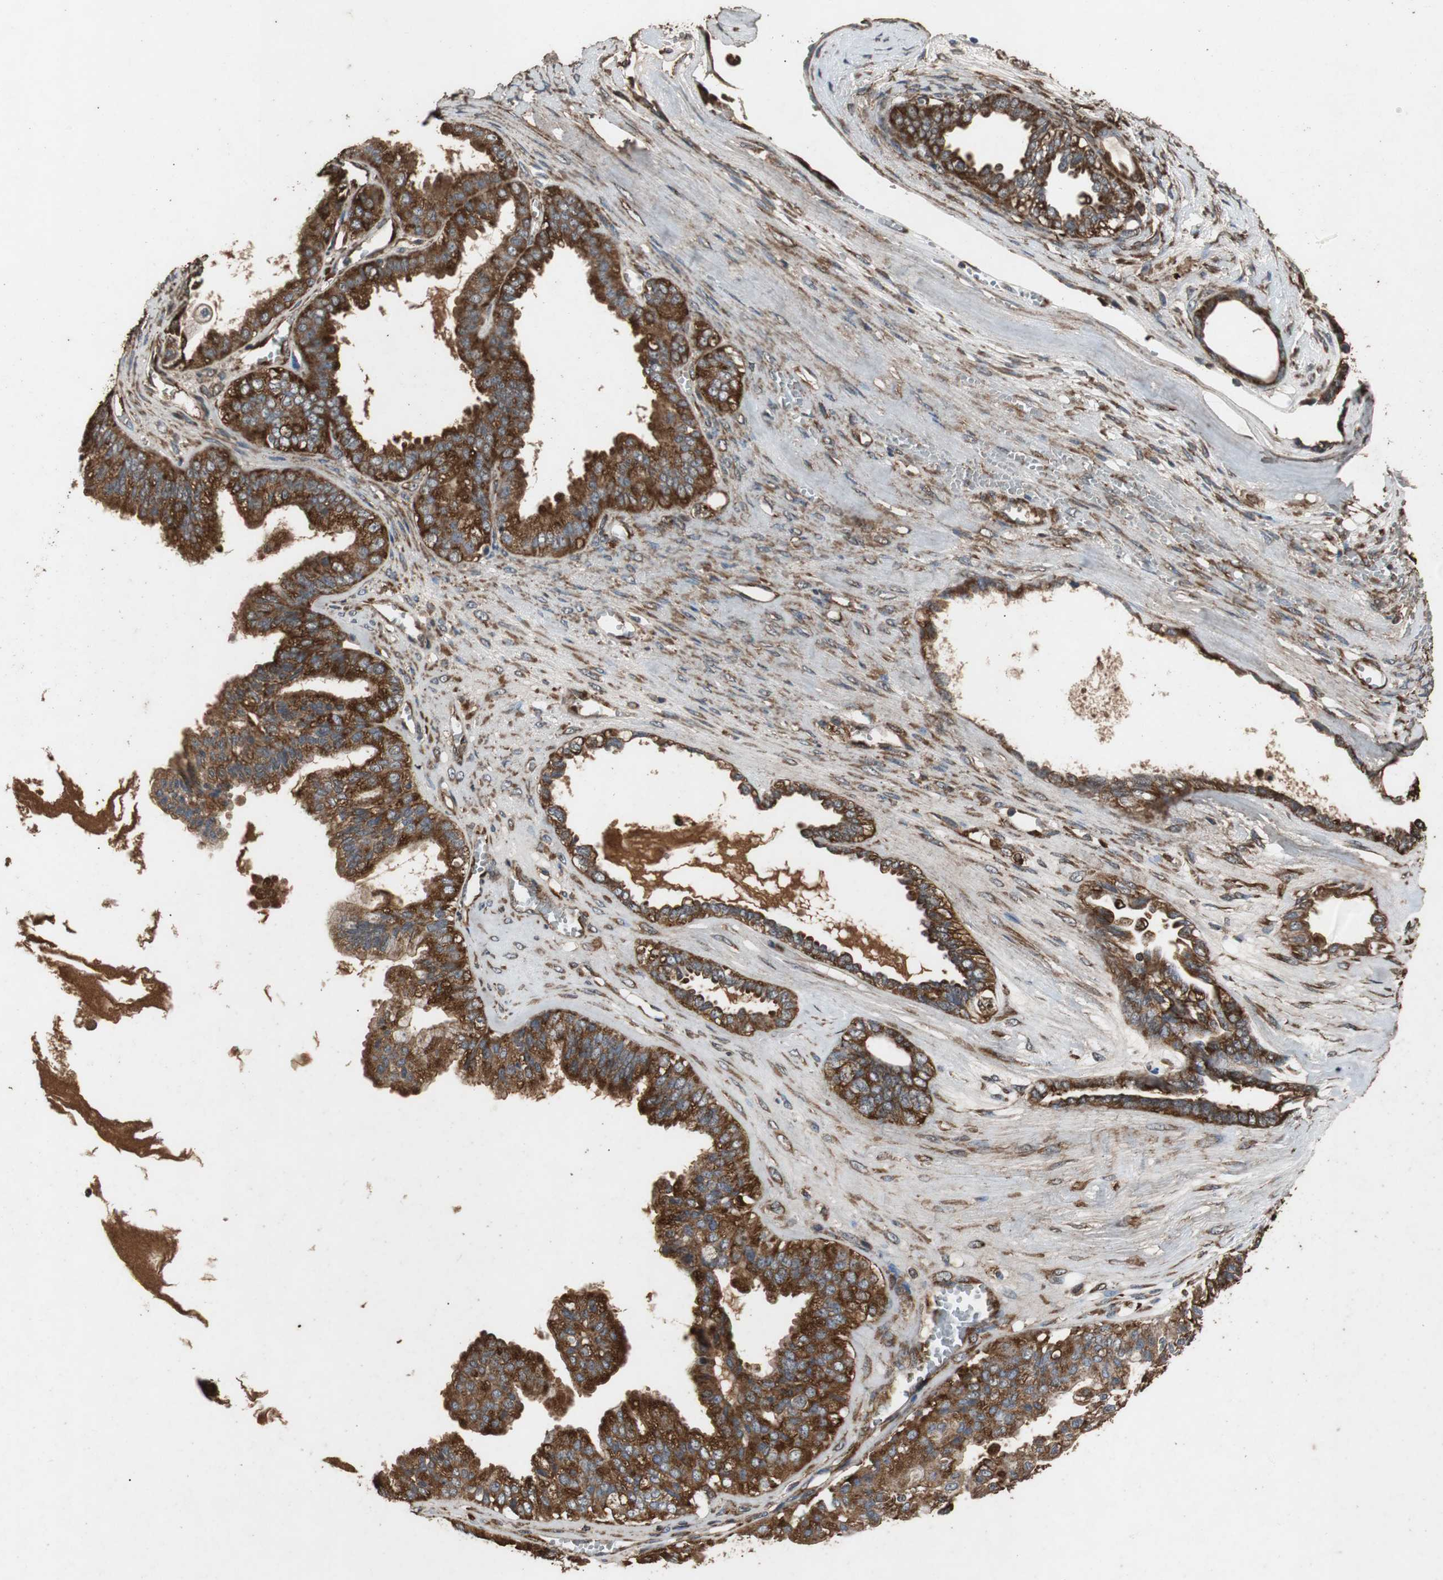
{"staining": {"intensity": "strong", "quantity": ">75%", "location": "cytoplasmic/membranous"}, "tissue": "ovarian cancer", "cell_type": "Tumor cells", "image_type": "cancer", "snomed": [{"axis": "morphology", "description": "Carcinoma, NOS"}, {"axis": "morphology", "description": "Carcinoma, endometroid"}, {"axis": "topography", "description": "Ovary"}], "caption": "Ovarian cancer was stained to show a protein in brown. There is high levels of strong cytoplasmic/membranous positivity in approximately >75% of tumor cells. (DAB IHC, brown staining for protein, blue staining for nuclei).", "gene": "NAA10", "patient": {"sex": "female", "age": 50}}